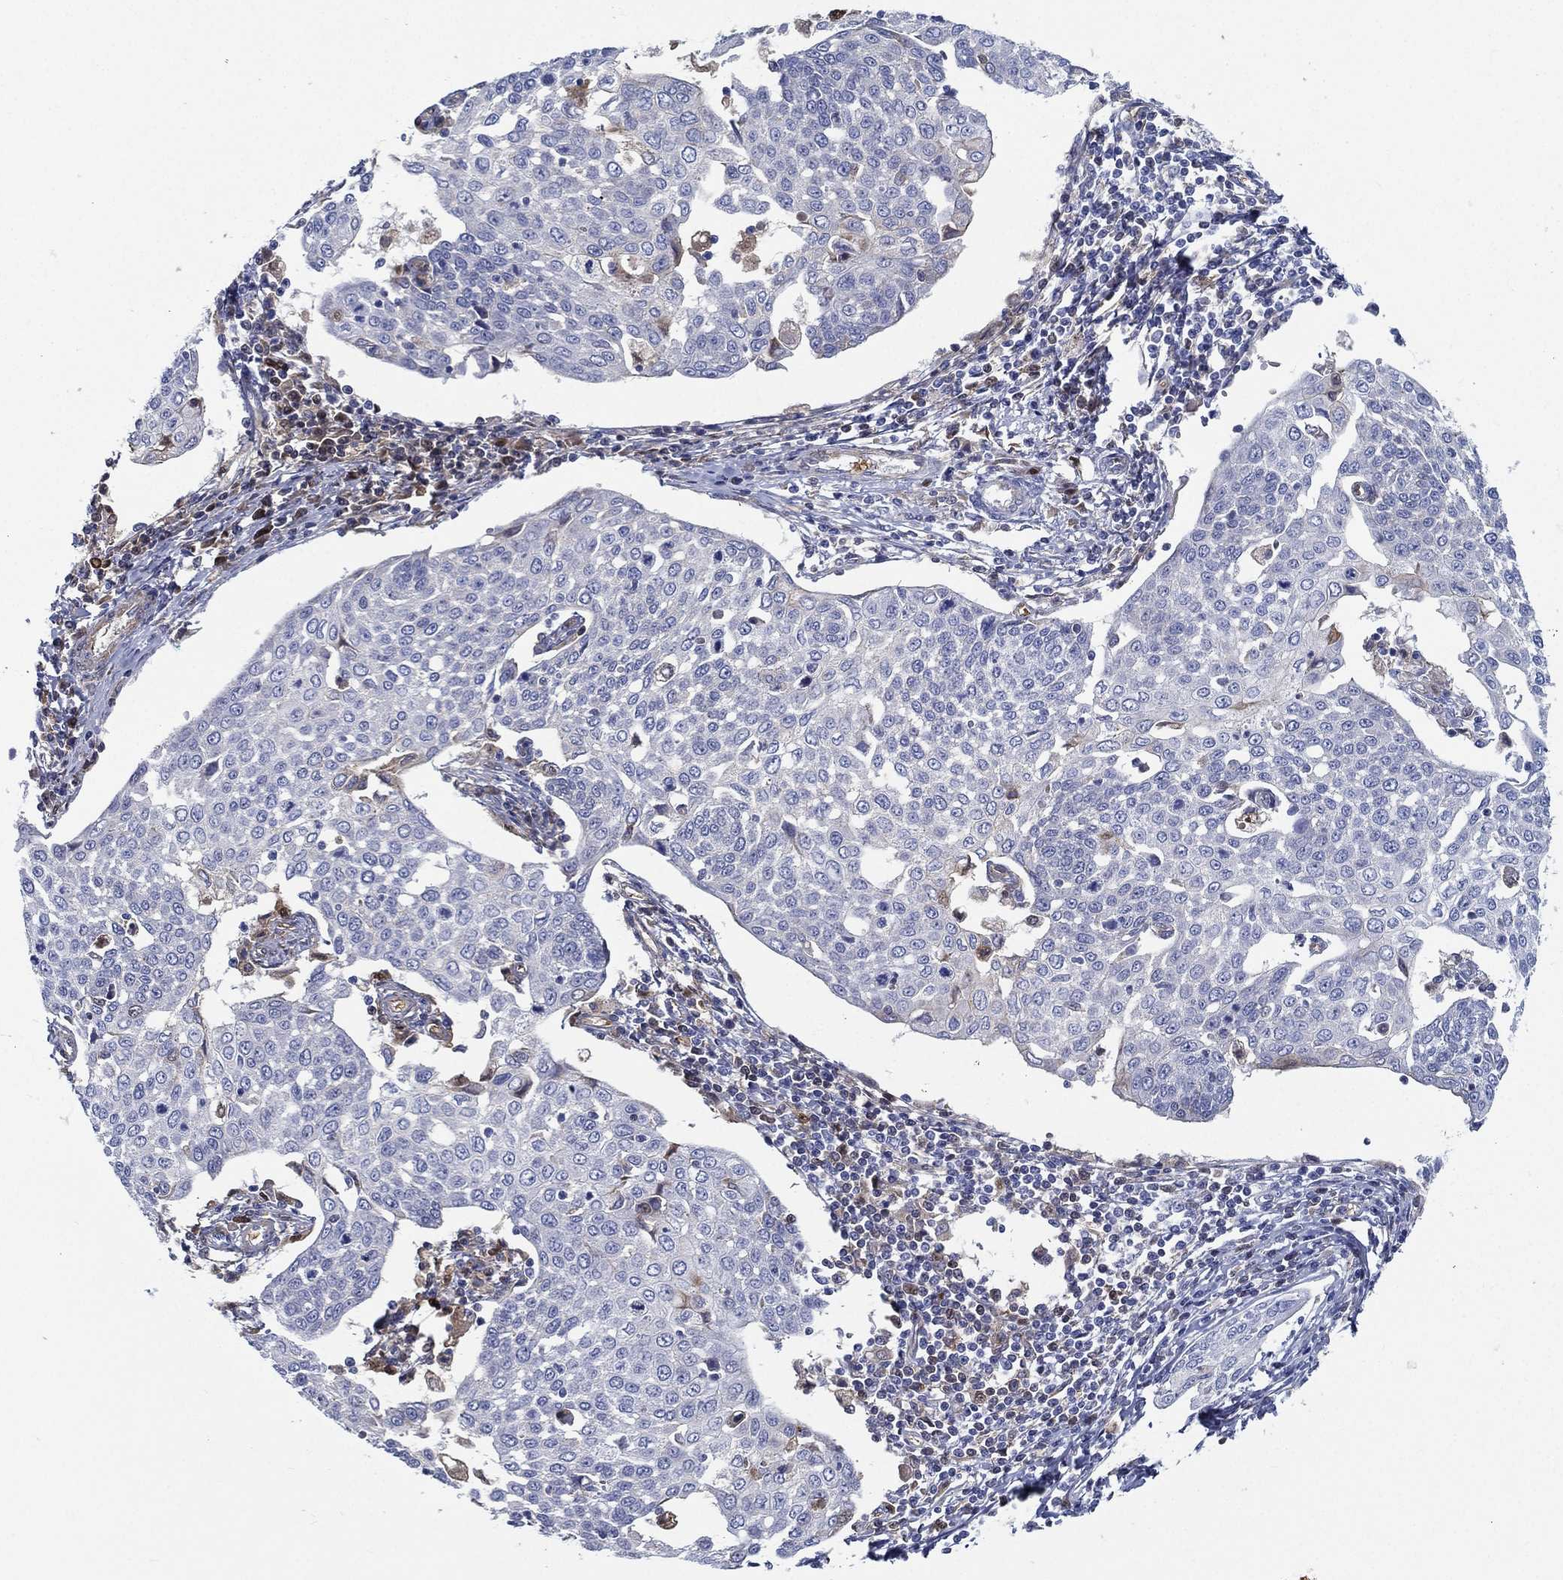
{"staining": {"intensity": "negative", "quantity": "none", "location": "none"}, "tissue": "cervical cancer", "cell_type": "Tumor cells", "image_type": "cancer", "snomed": [{"axis": "morphology", "description": "Squamous cell carcinoma, NOS"}, {"axis": "topography", "description": "Cervix"}], "caption": "Tumor cells are negative for protein expression in human squamous cell carcinoma (cervical). (Brightfield microscopy of DAB immunohistochemistry (IHC) at high magnification).", "gene": "IFNB1", "patient": {"sex": "female", "age": 34}}